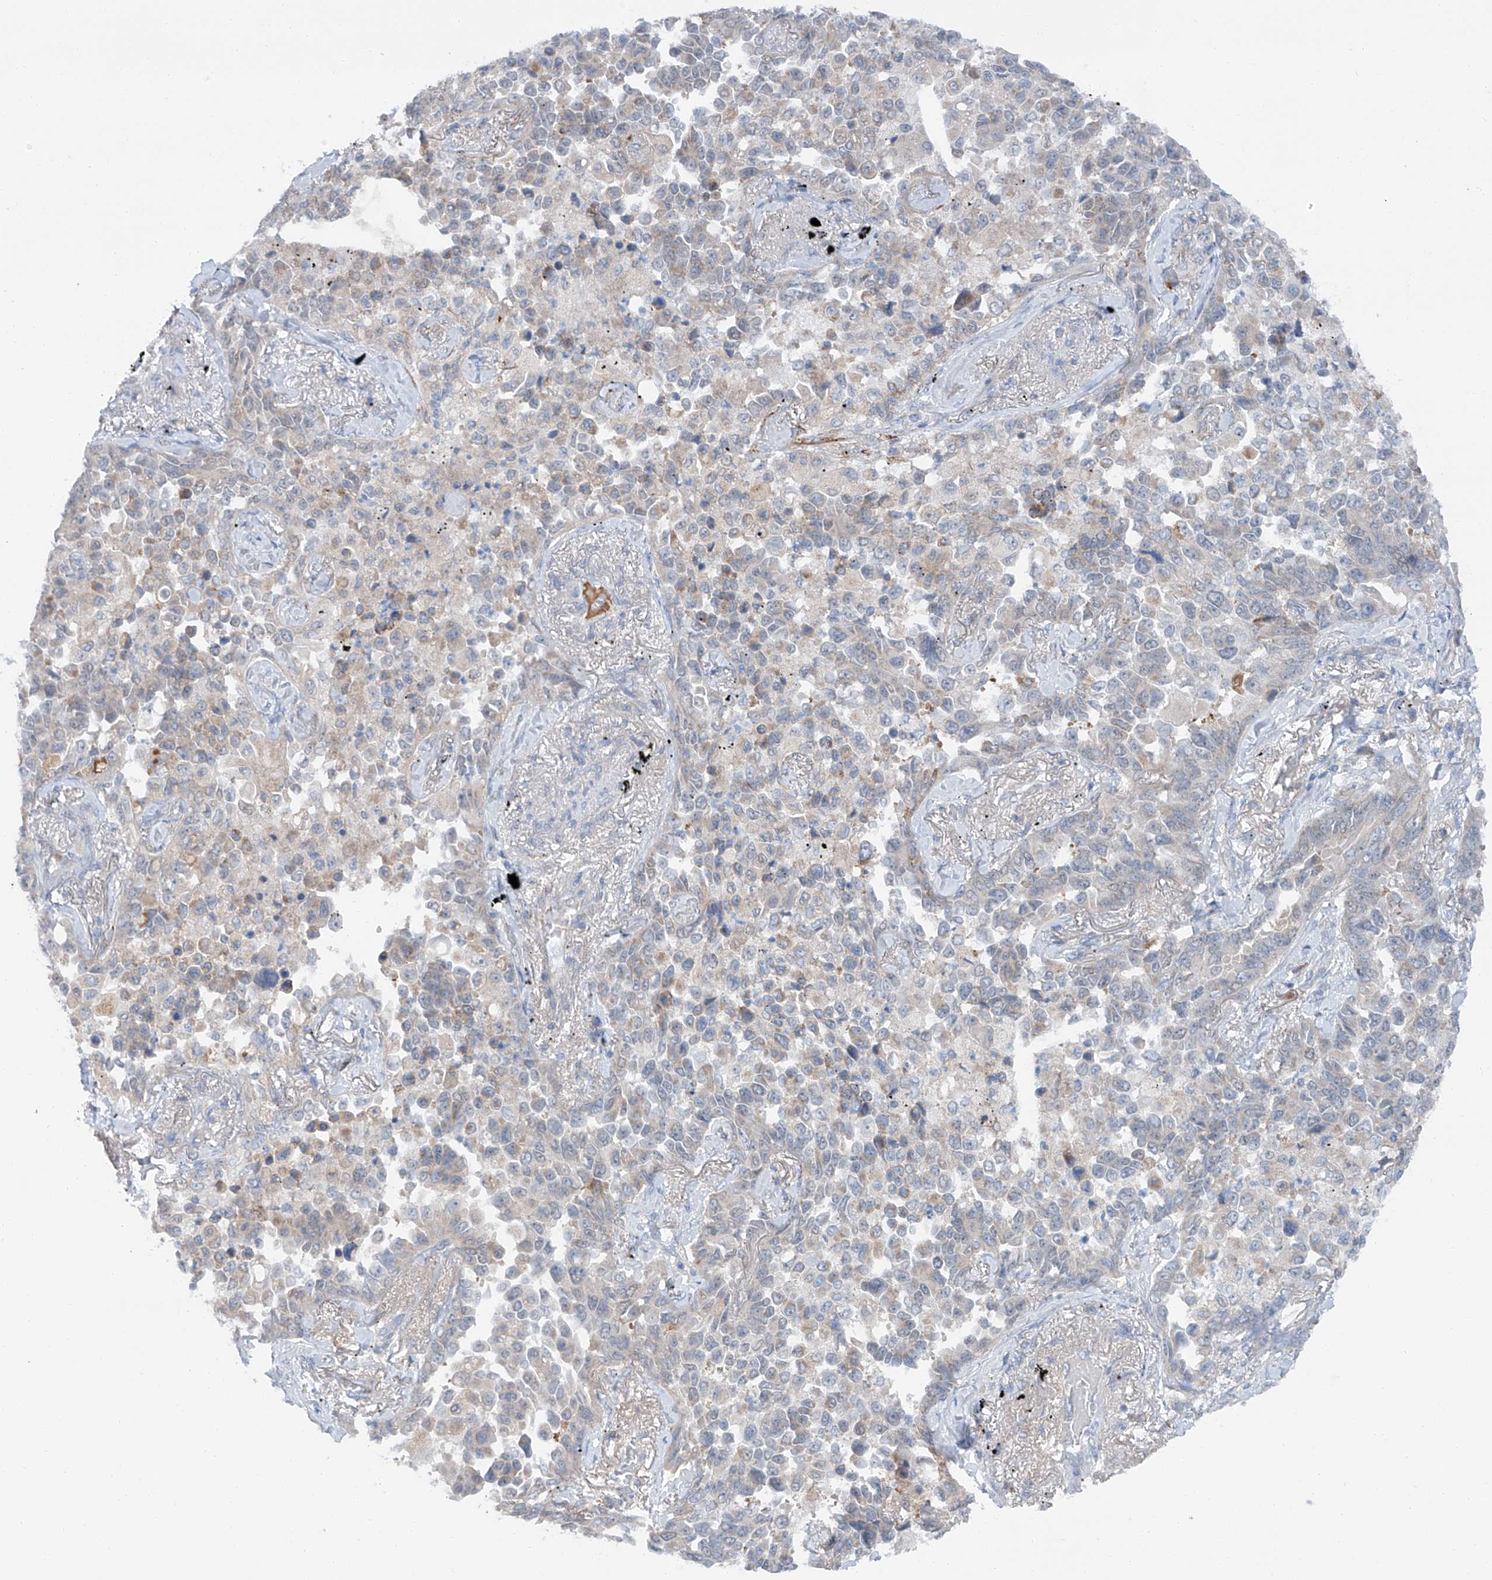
{"staining": {"intensity": "weak", "quantity": "<25%", "location": "cytoplasmic/membranous"}, "tissue": "lung cancer", "cell_type": "Tumor cells", "image_type": "cancer", "snomed": [{"axis": "morphology", "description": "Adenocarcinoma, NOS"}, {"axis": "topography", "description": "Lung"}], "caption": "Protein analysis of lung adenocarcinoma reveals no significant staining in tumor cells.", "gene": "SIX4", "patient": {"sex": "female", "age": 67}}